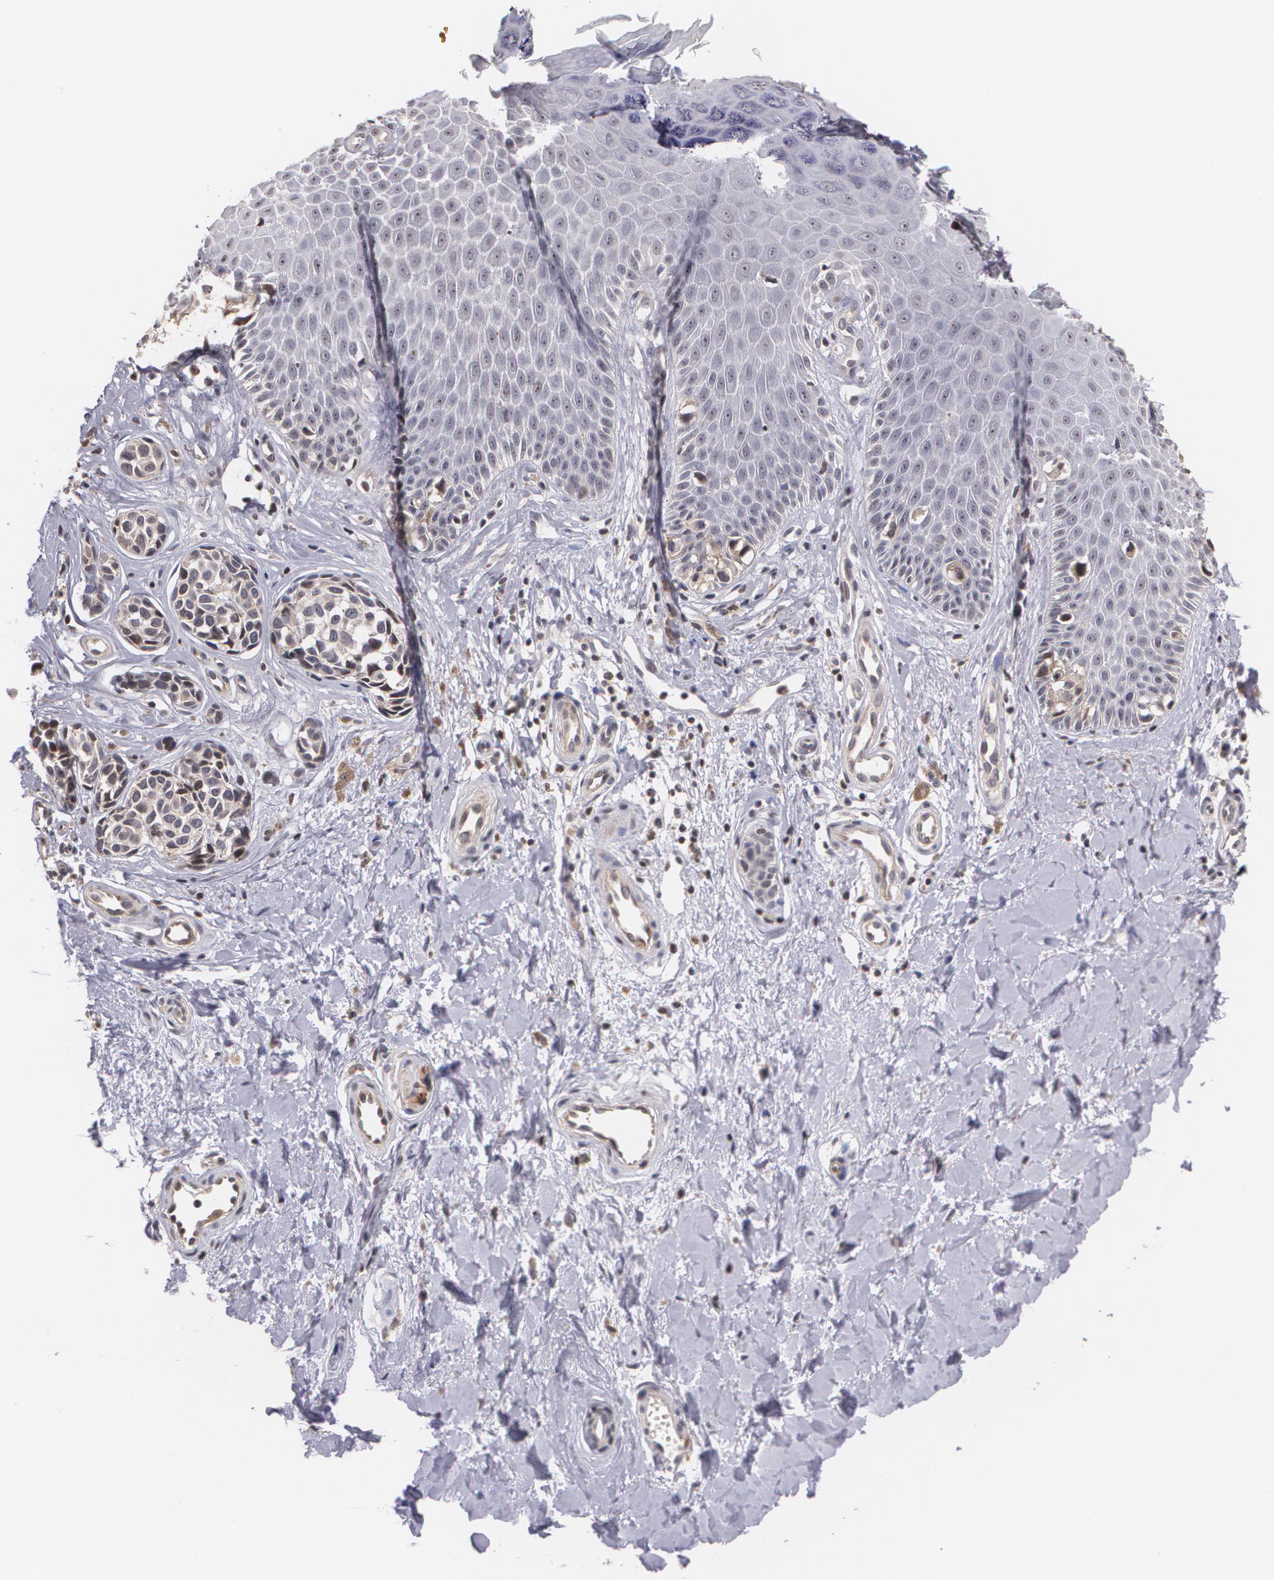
{"staining": {"intensity": "negative", "quantity": "none", "location": "none"}, "tissue": "melanoma", "cell_type": "Tumor cells", "image_type": "cancer", "snomed": [{"axis": "morphology", "description": "Malignant melanoma, NOS"}, {"axis": "topography", "description": "Skin"}], "caption": "IHC image of human malignant melanoma stained for a protein (brown), which reveals no positivity in tumor cells. Nuclei are stained in blue.", "gene": "VAV3", "patient": {"sex": "male", "age": 79}}